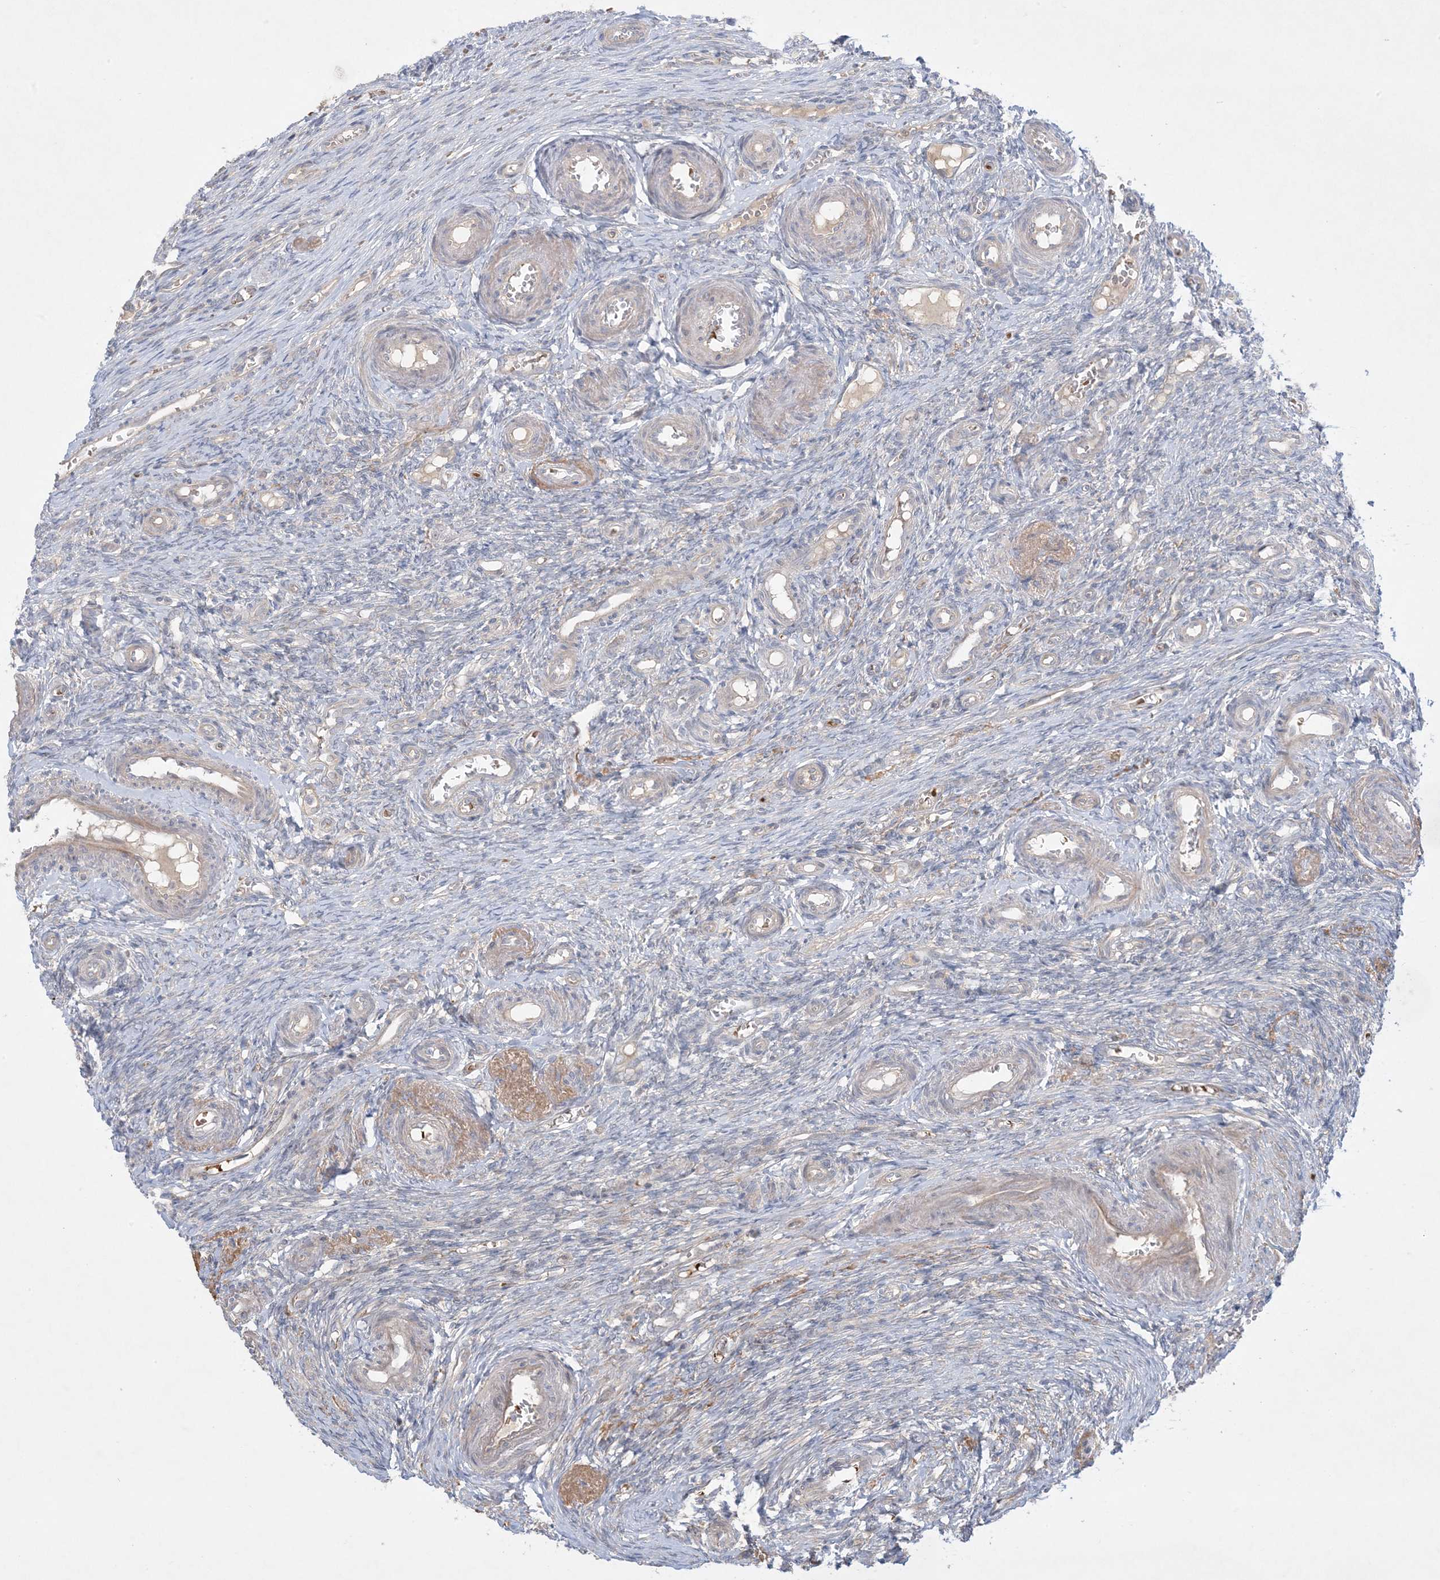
{"staining": {"intensity": "negative", "quantity": "none", "location": "none"}, "tissue": "ovary", "cell_type": "Ovarian stroma cells", "image_type": "normal", "snomed": [{"axis": "morphology", "description": "Adenocarcinoma, NOS"}, {"axis": "topography", "description": "Endometrium"}], "caption": "Immunohistochemistry histopathology image of unremarkable ovary: human ovary stained with DAB (3,3'-diaminobenzidine) displays no significant protein staining in ovarian stroma cells. (DAB immunohistochemistry visualized using brightfield microscopy, high magnification).", "gene": "MMGT1", "patient": {"sex": "female", "age": 32}}